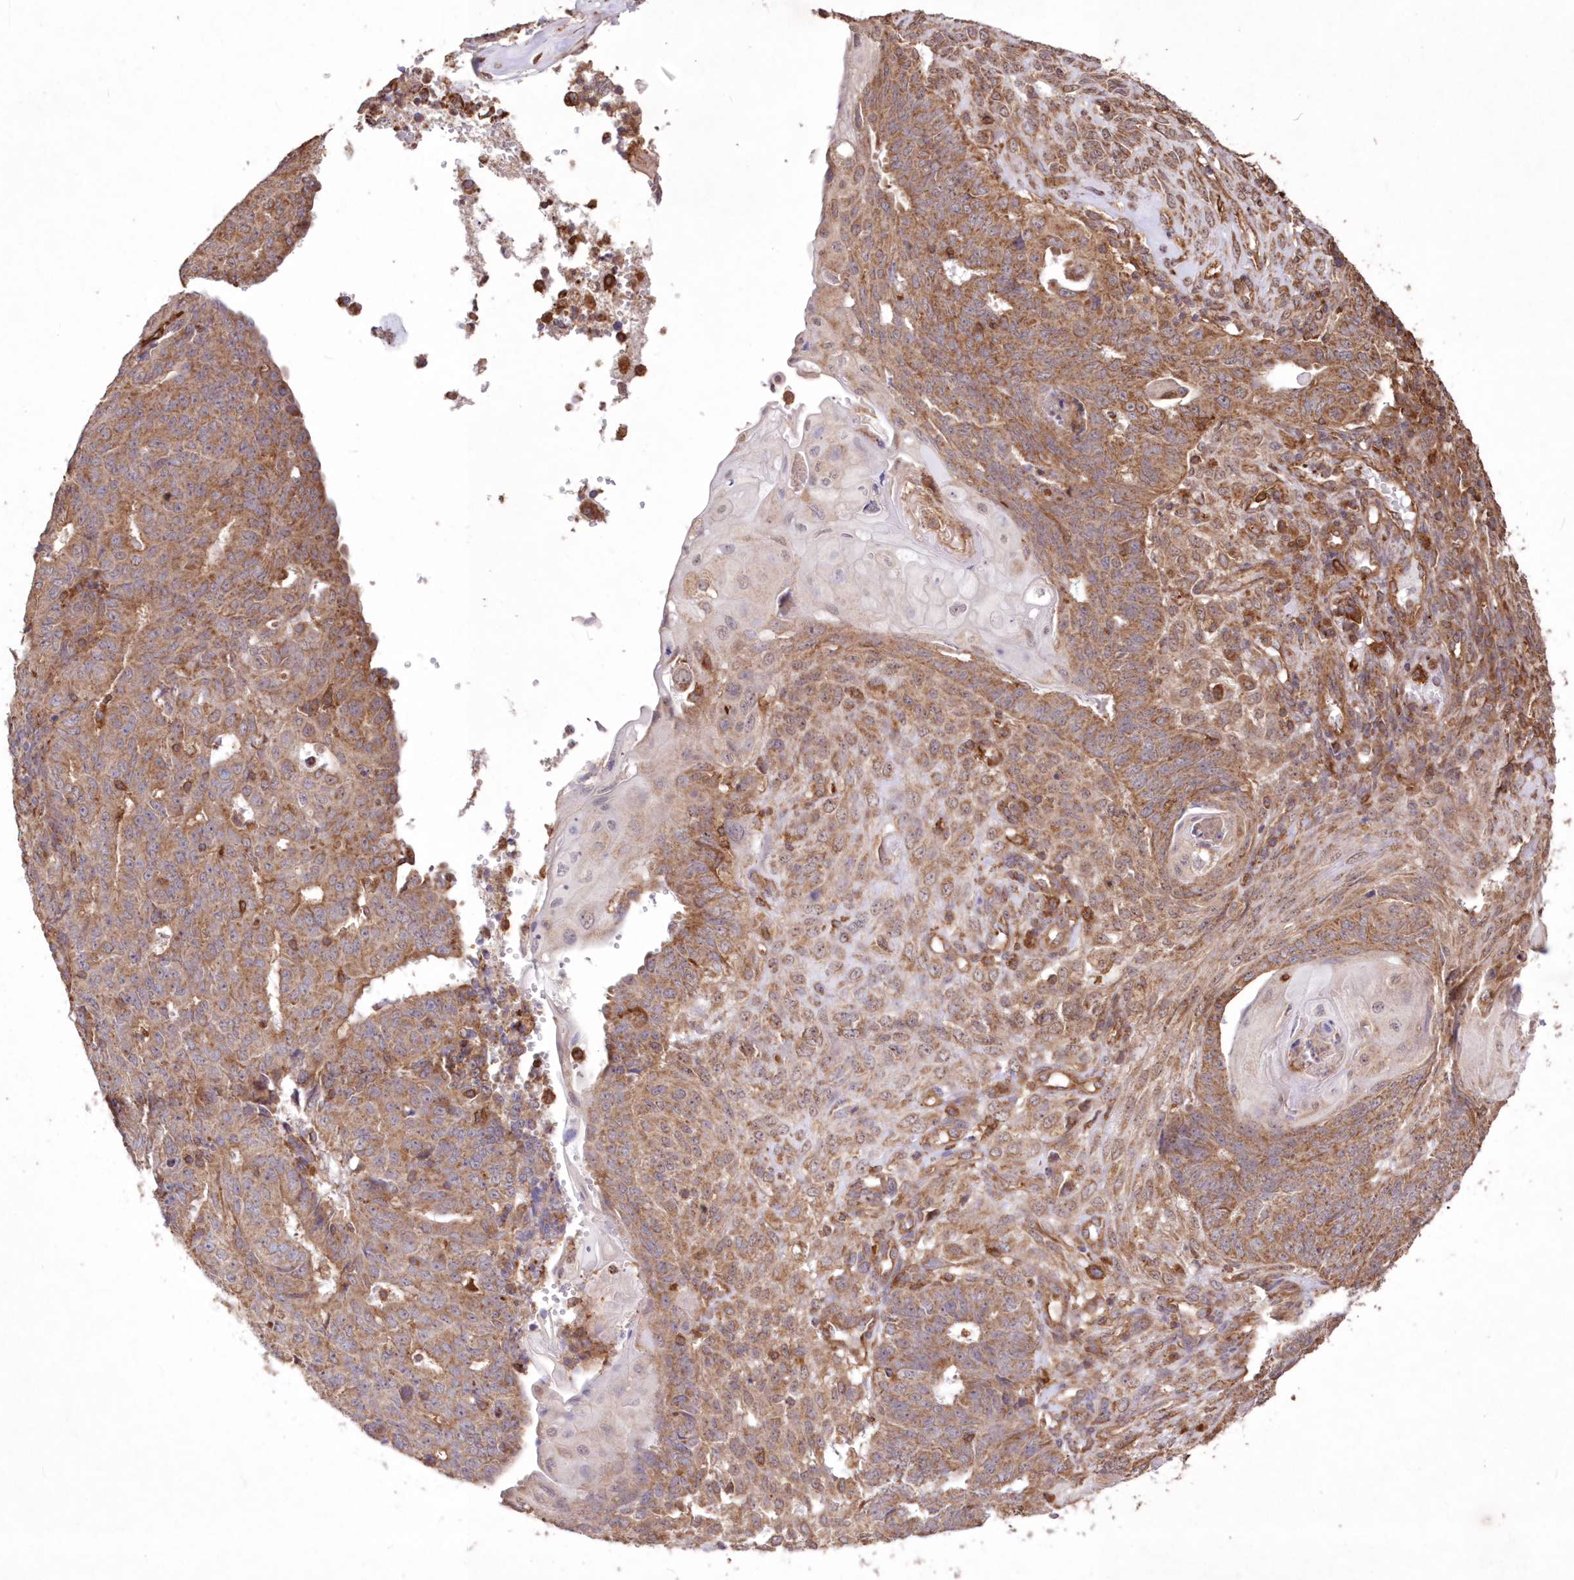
{"staining": {"intensity": "moderate", "quantity": ">75%", "location": "cytoplasmic/membranous"}, "tissue": "endometrial cancer", "cell_type": "Tumor cells", "image_type": "cancer", "snomed": [{"axis": "morphology", "description": "Adenocarcinoma, NOS"}, {"axis": "topography", "description": "Endometrium"}], "caption": "The photomicrograph reveals immunohistochemical staining of endometrial cancer. There is moderate cytoplasmic/membranous expression is appreciated in approximately >75% of tumor cells.", "gene": "TMEM139", "patient": {"sex": "female", "age": 32}}